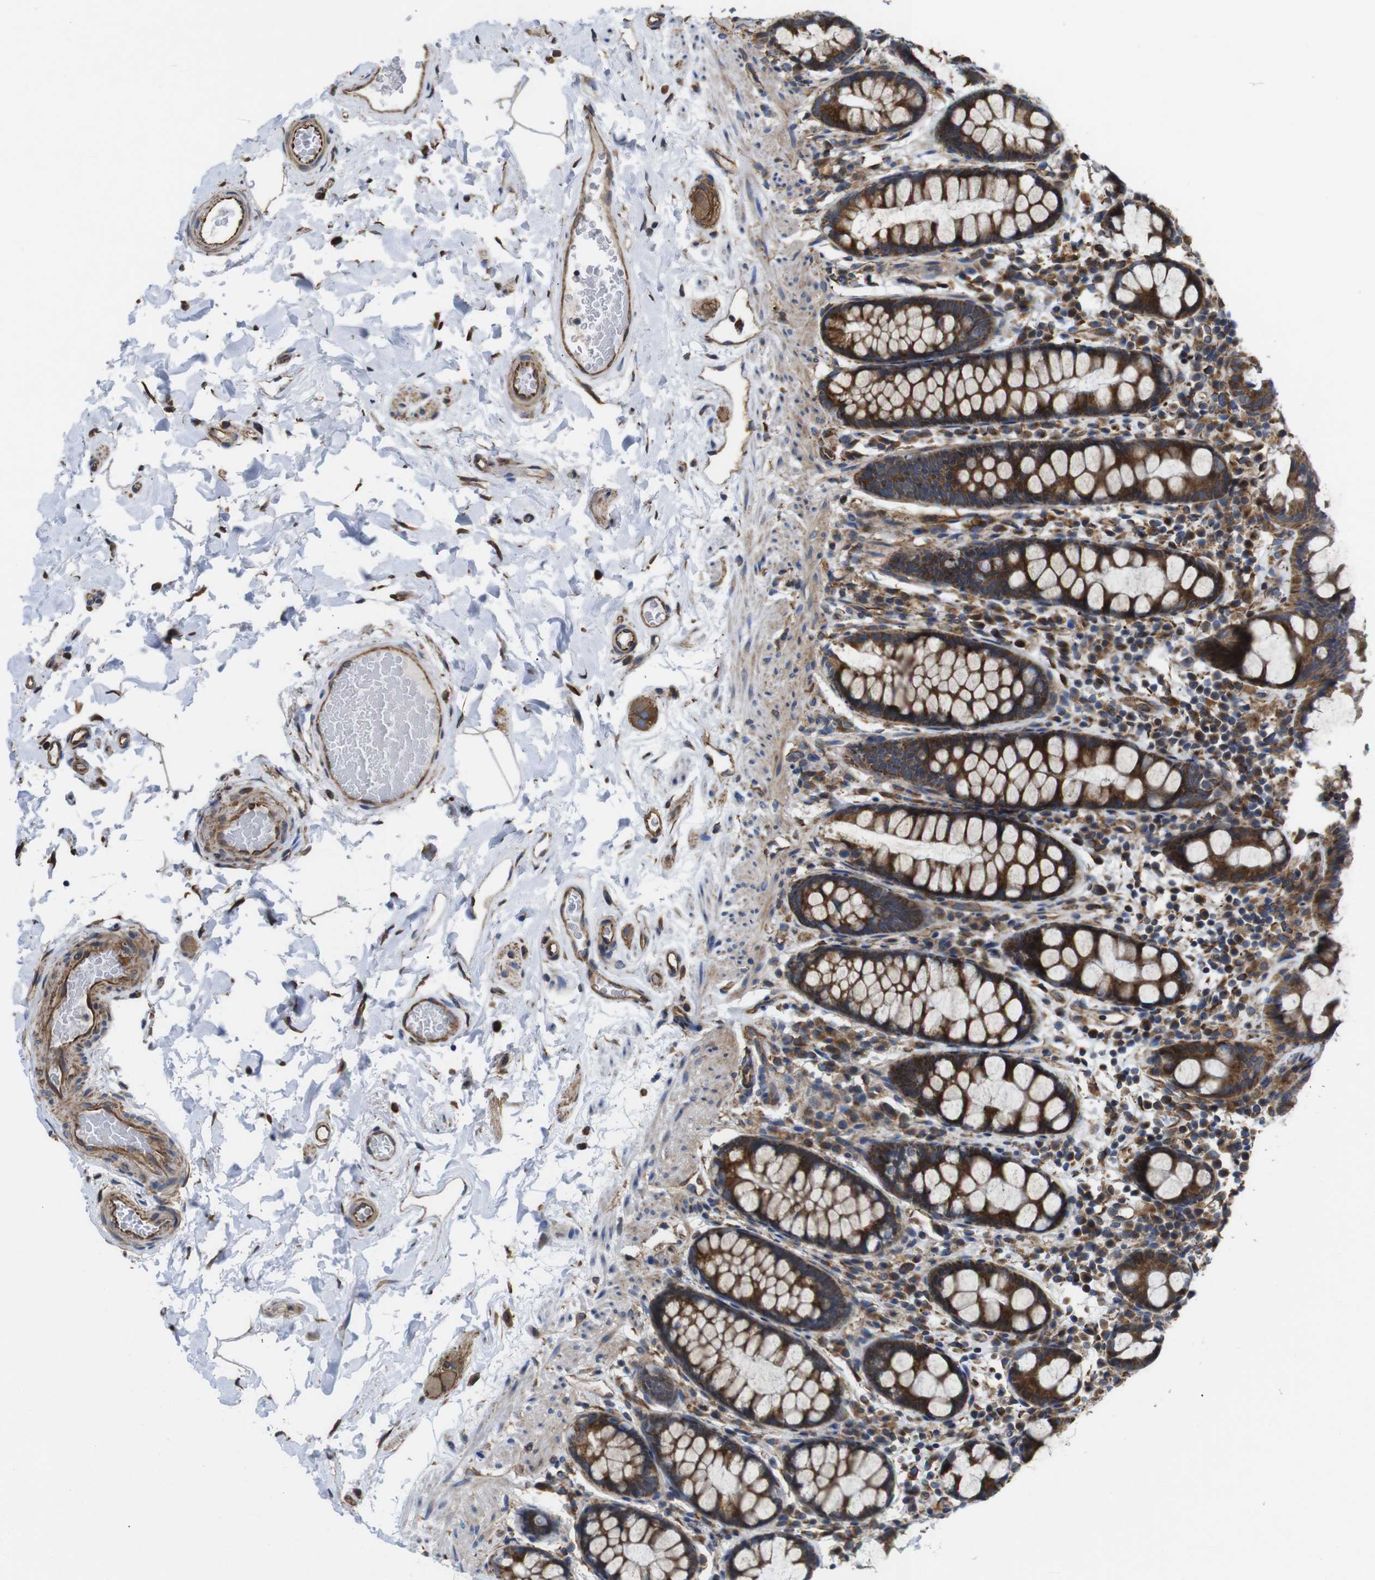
{"staining": {"intensity": "strong", "quantity": ">75%", "location": "cytoplasmic/membranous"}, "tissue": "colon", "cell_type": "Endothelial cells", "image_type": "normal", "snomed": [{"axis": "morphology", "description": "Normal tissue, NOS"}, {"axis": "topography", "description": "Colon"}], "caption": "Protein expression analysis of normal colon shows strong cytoplasmic/membranous positivity in approximately >75% of endothelial cells. Immunohistochemistry (ihc) stains the protein of interest in brown and the nuclei are stained blue.", "gene": "POMK", "patient": {"sex": "female", "age": 80}}